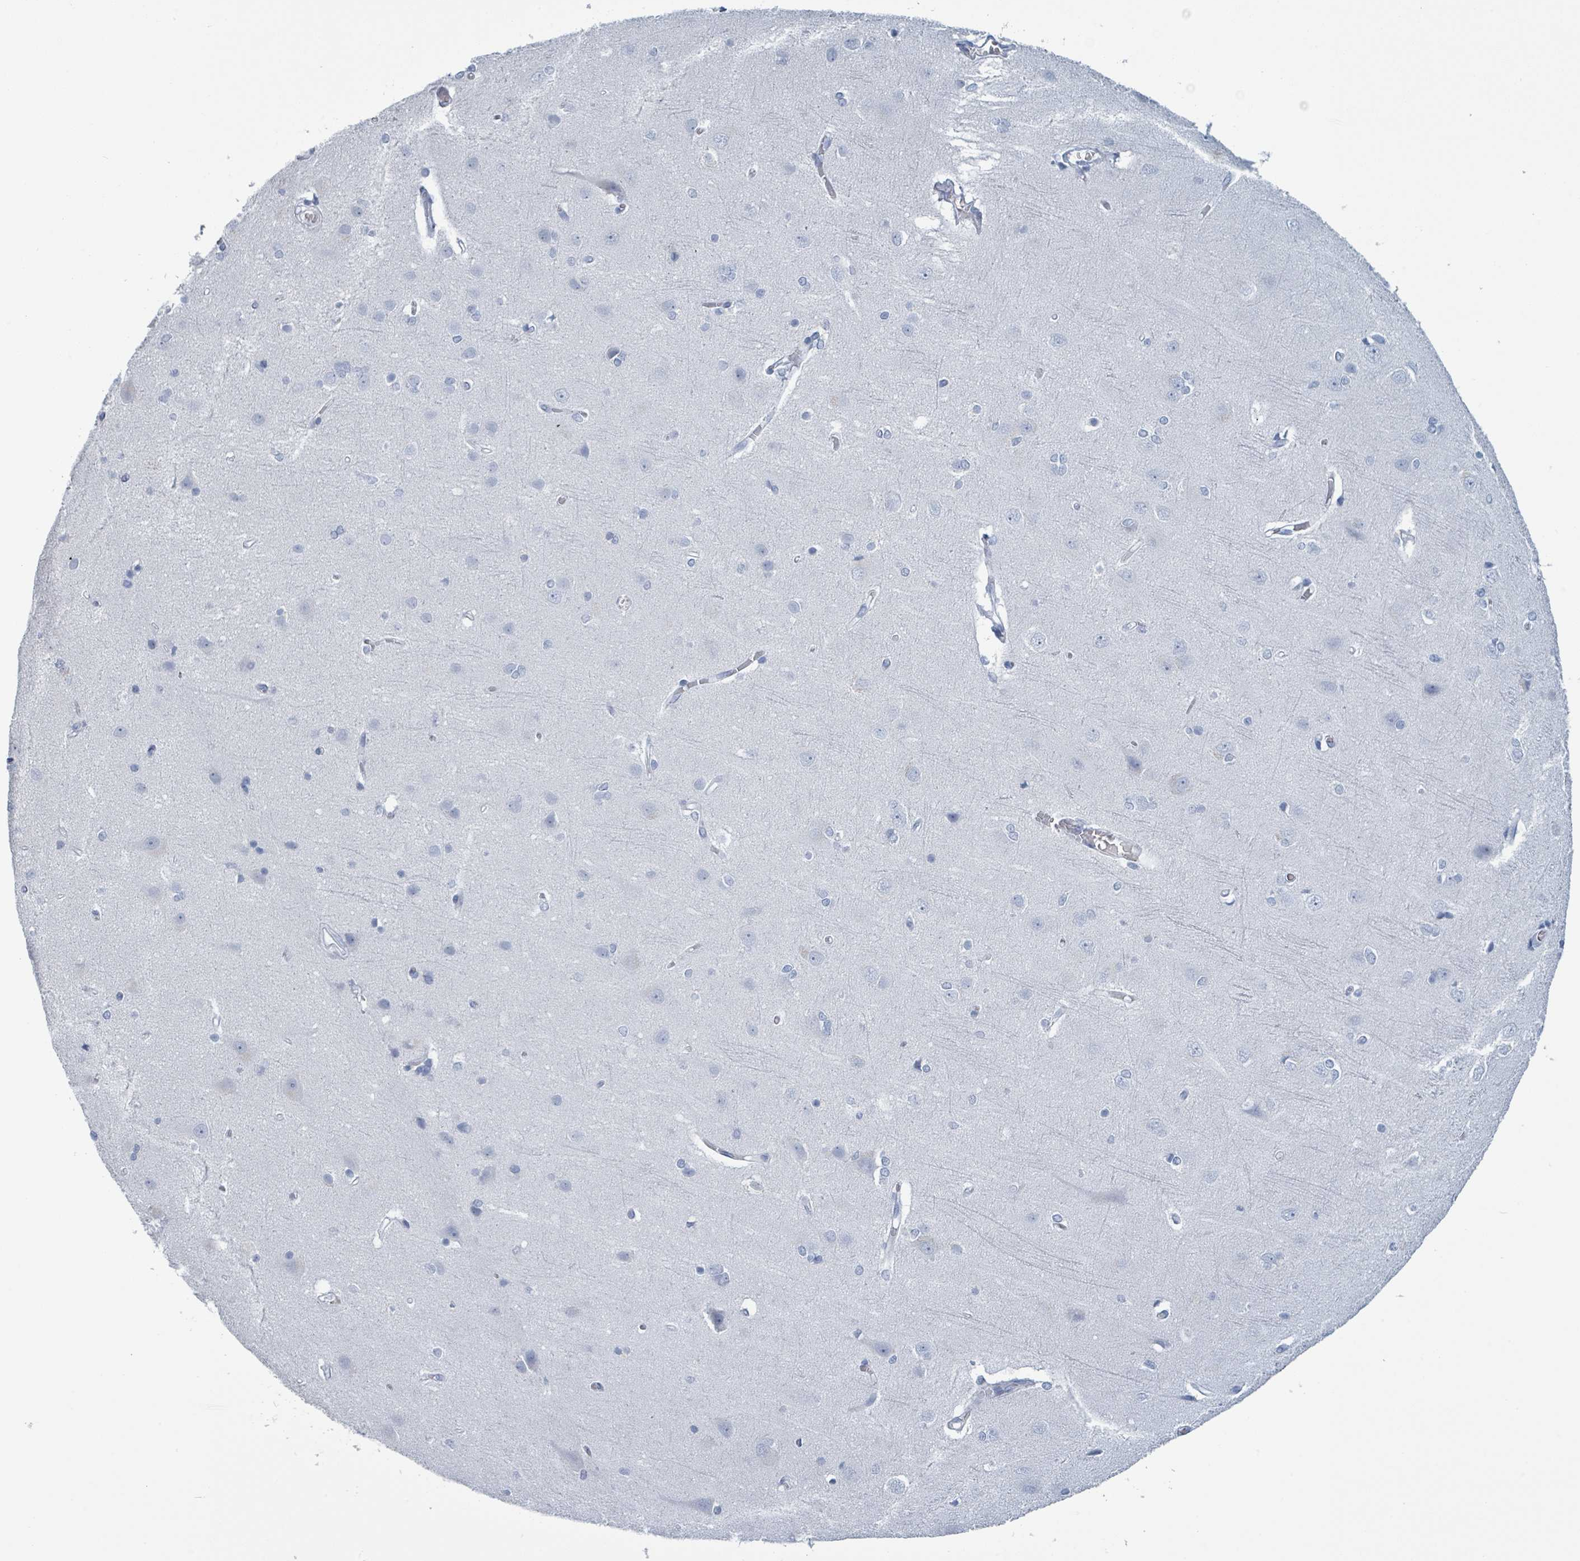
{"staining": {"intensity": "negative", "quantity": "none", "location": "none"}, "tissue": "cerebral cortex", "cell_type": "Endothelial cells", "image_type": "normal", "snomed": [{"axis": "morphology", "description": "Normal tissue, NOS"}, {"axis": "topography", "description": "Cerebral cortex"}], "caption": "Immunohistochemical staining of normal cerebral cortex displays no significant expression in endothelial cells. Nuclei are stained in blue.", "gene": "VPS13D", "patient": {"sex": "male", "age": 37}}